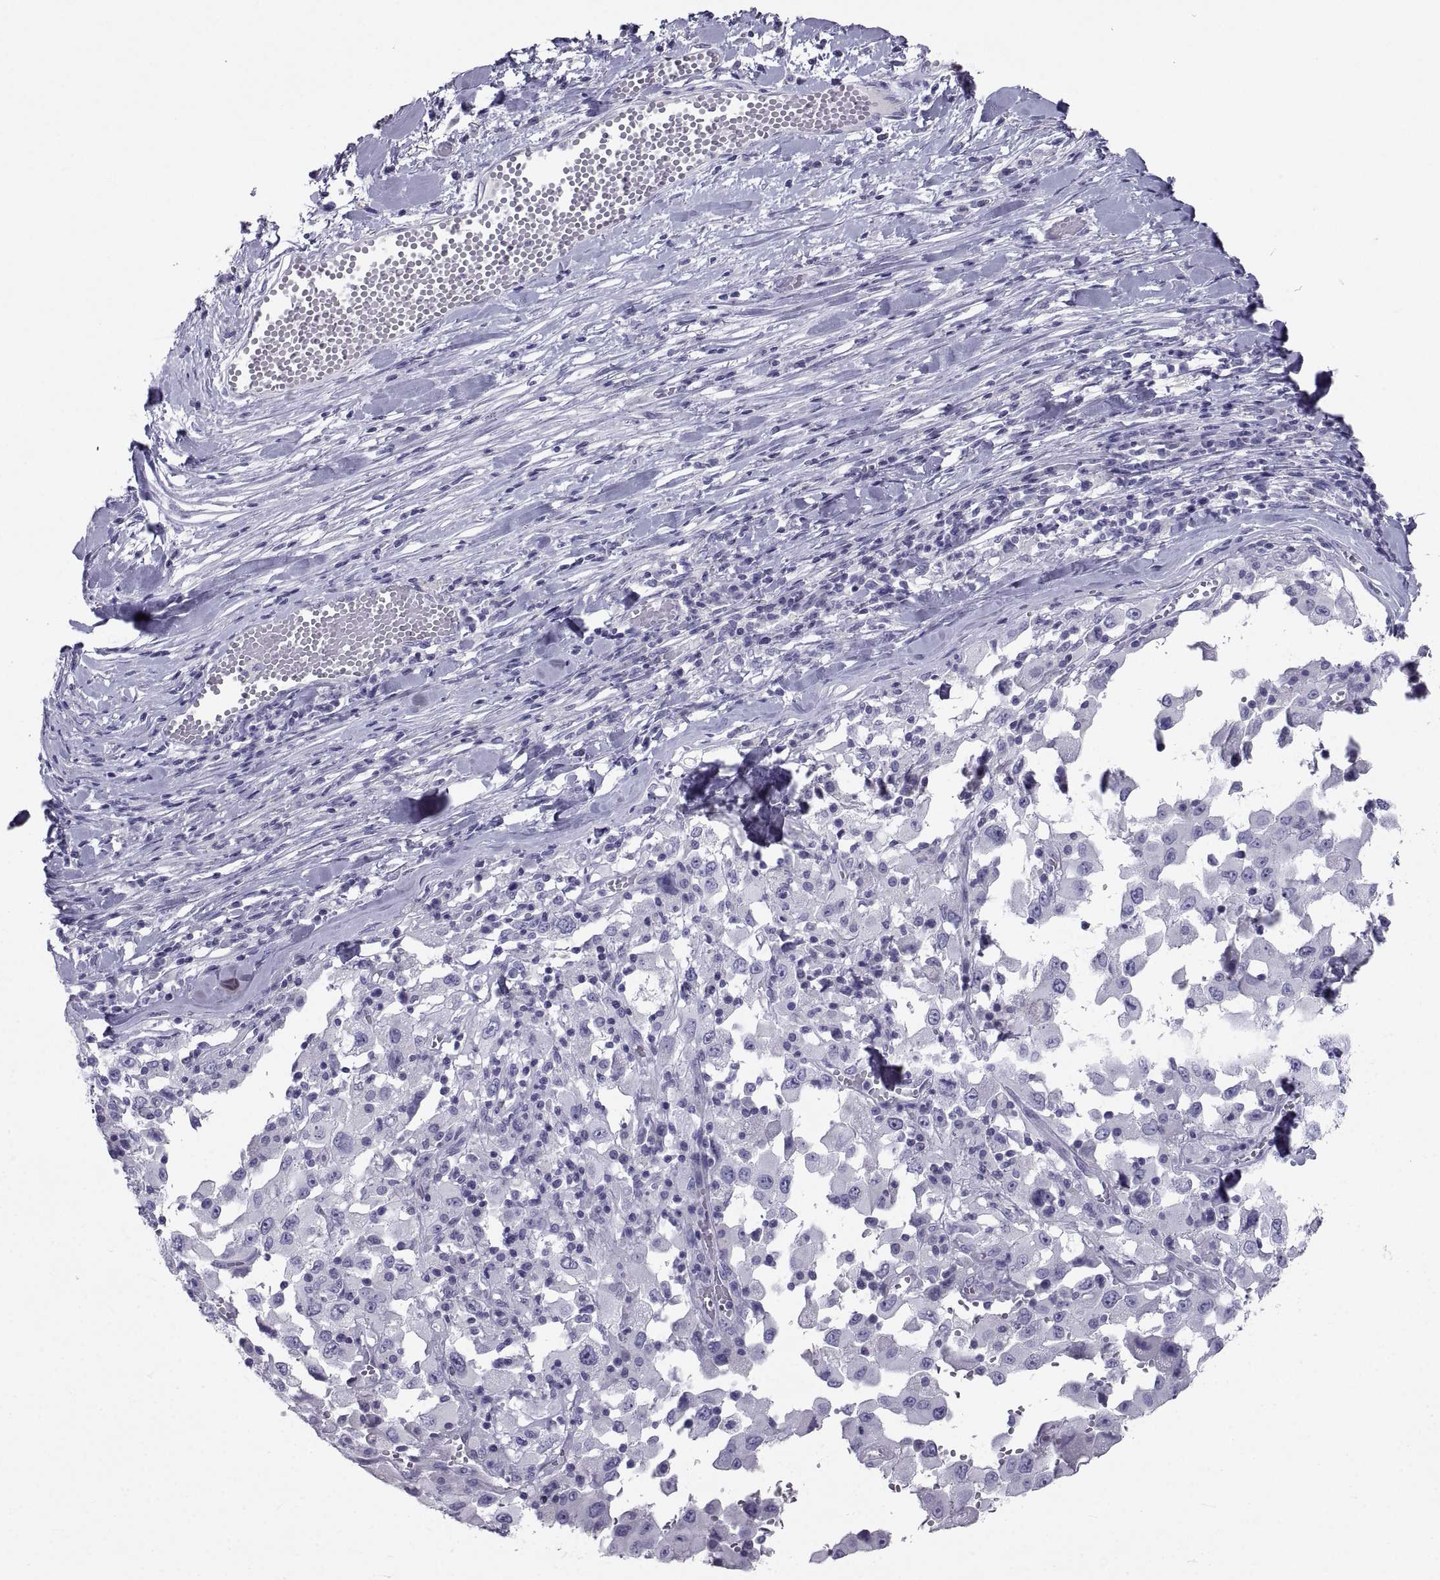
{"staining": {"intensity": "negative", "quantity": "none", "location": "none"}, "tissue": "melanoma", "cell_type": "Tumor cells", "image_type": "cancer", "snomed": [{"axis": "morphology", "description": "Malignant melanoma, Metastatic site"}, {"axis": "topography", "description": "Lymph node"}], "caption": "This is an immunohistochemistry micrograph of malignant melanoma (metastatic site). There is no staining in tumor cells.", "gene": "PCSK1N", "patient": {"sex": "male", "age": 50}}